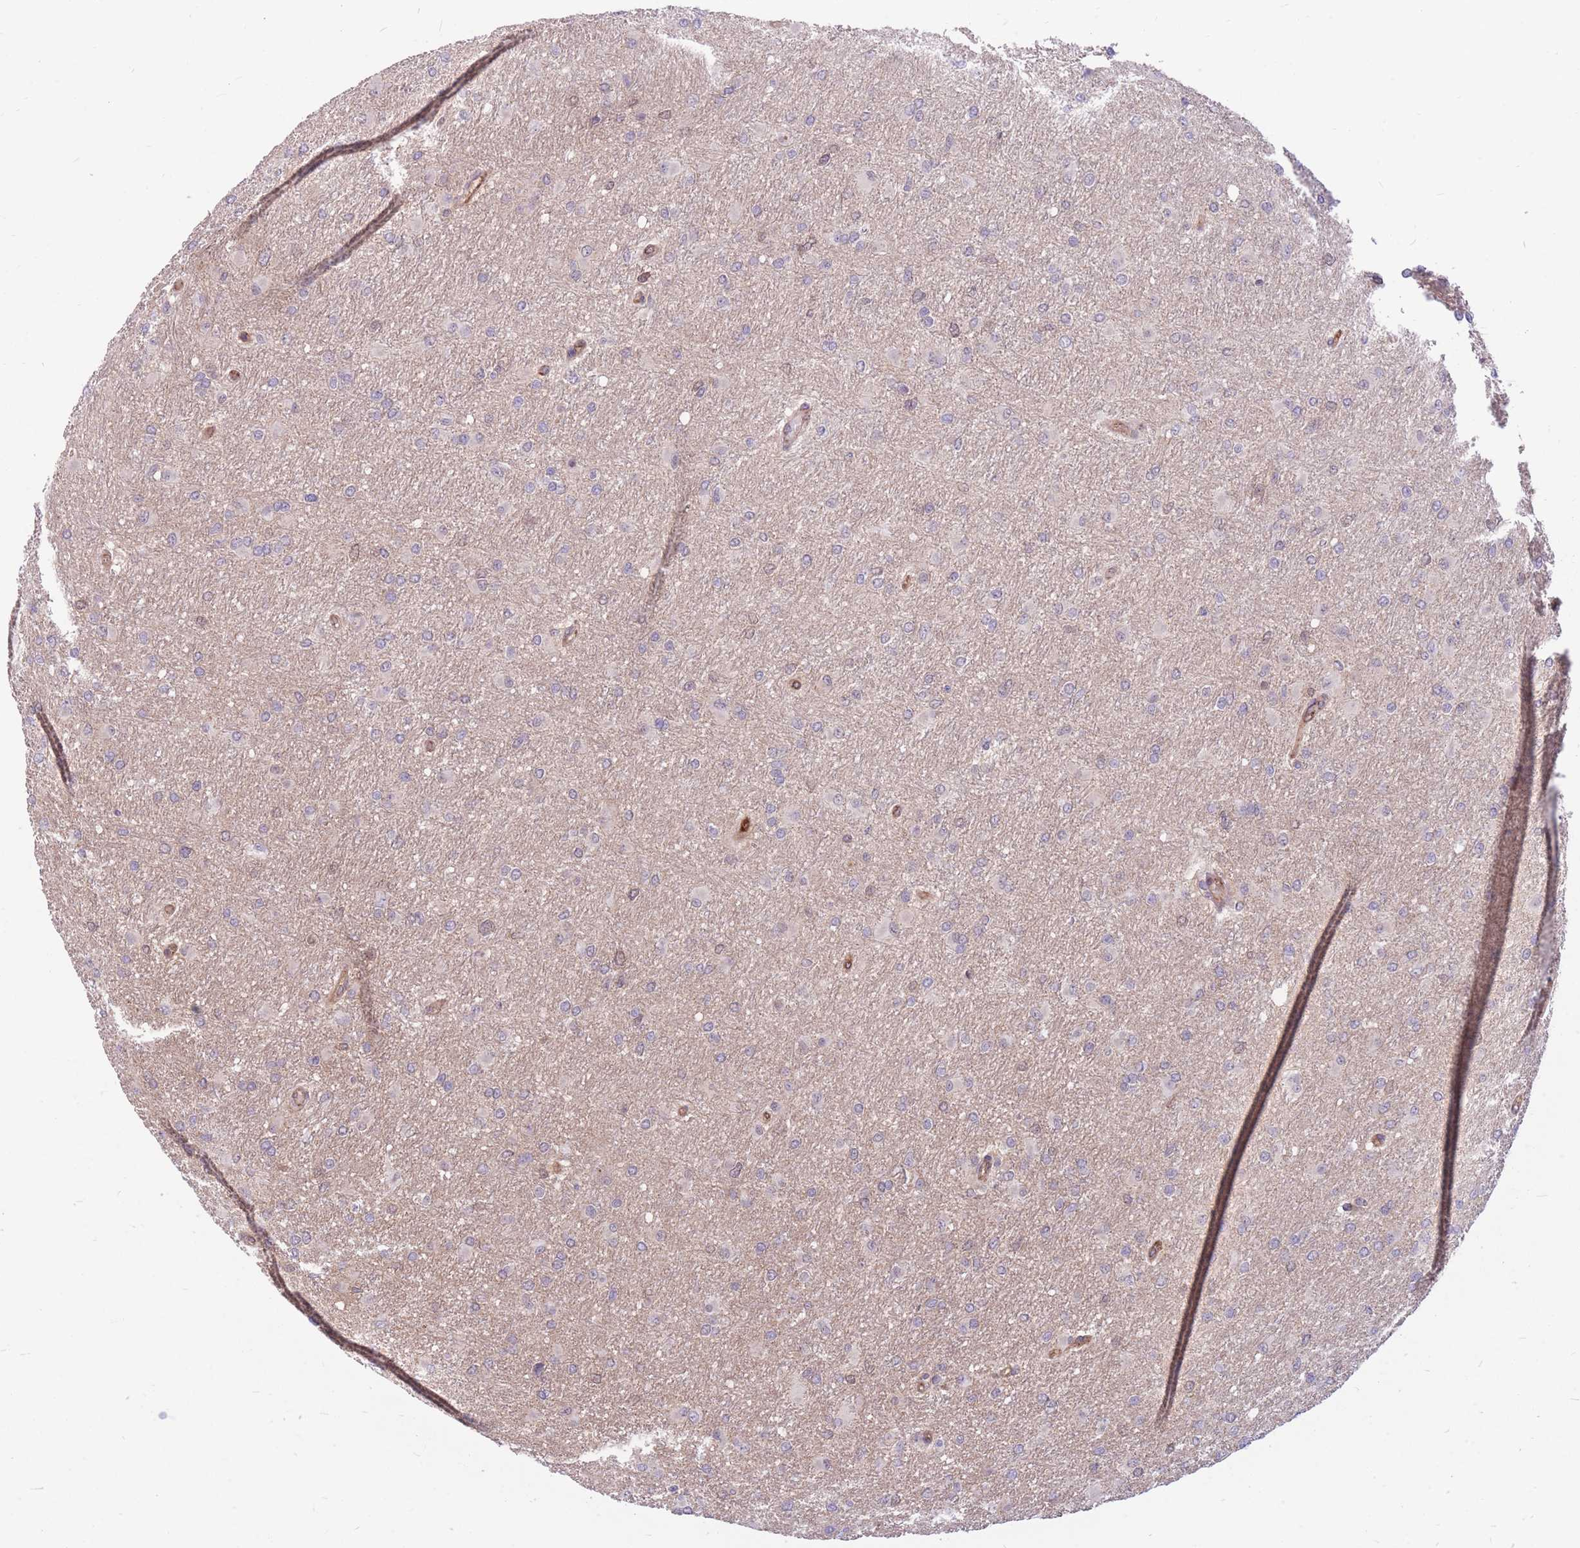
{"staining": {"intensity": "negative", "quantity": "none", "location": "none"}, "tissue": "glioma", "cell_type": "Tumor cells", "image_type": "cancer", "snomed": [{"axis": "morphology", "description": "Glioma, malignant, High grade"}, {"axis": "topography", "description": "Cerebral cortex"}], "caption": "Immunohistochemistry (IHC) of human high-grade glioma (malignant) reveals no staining in tumor cells. The staining was performed using DAB (3,3'-diaminobenzidine) to visualize the protein expression in brown, while the nuclei were stained in blue with hematoxylin (Magnification: 20x).", "gene": "TCF20", "patient": {"sex": "female", "age": 36}}